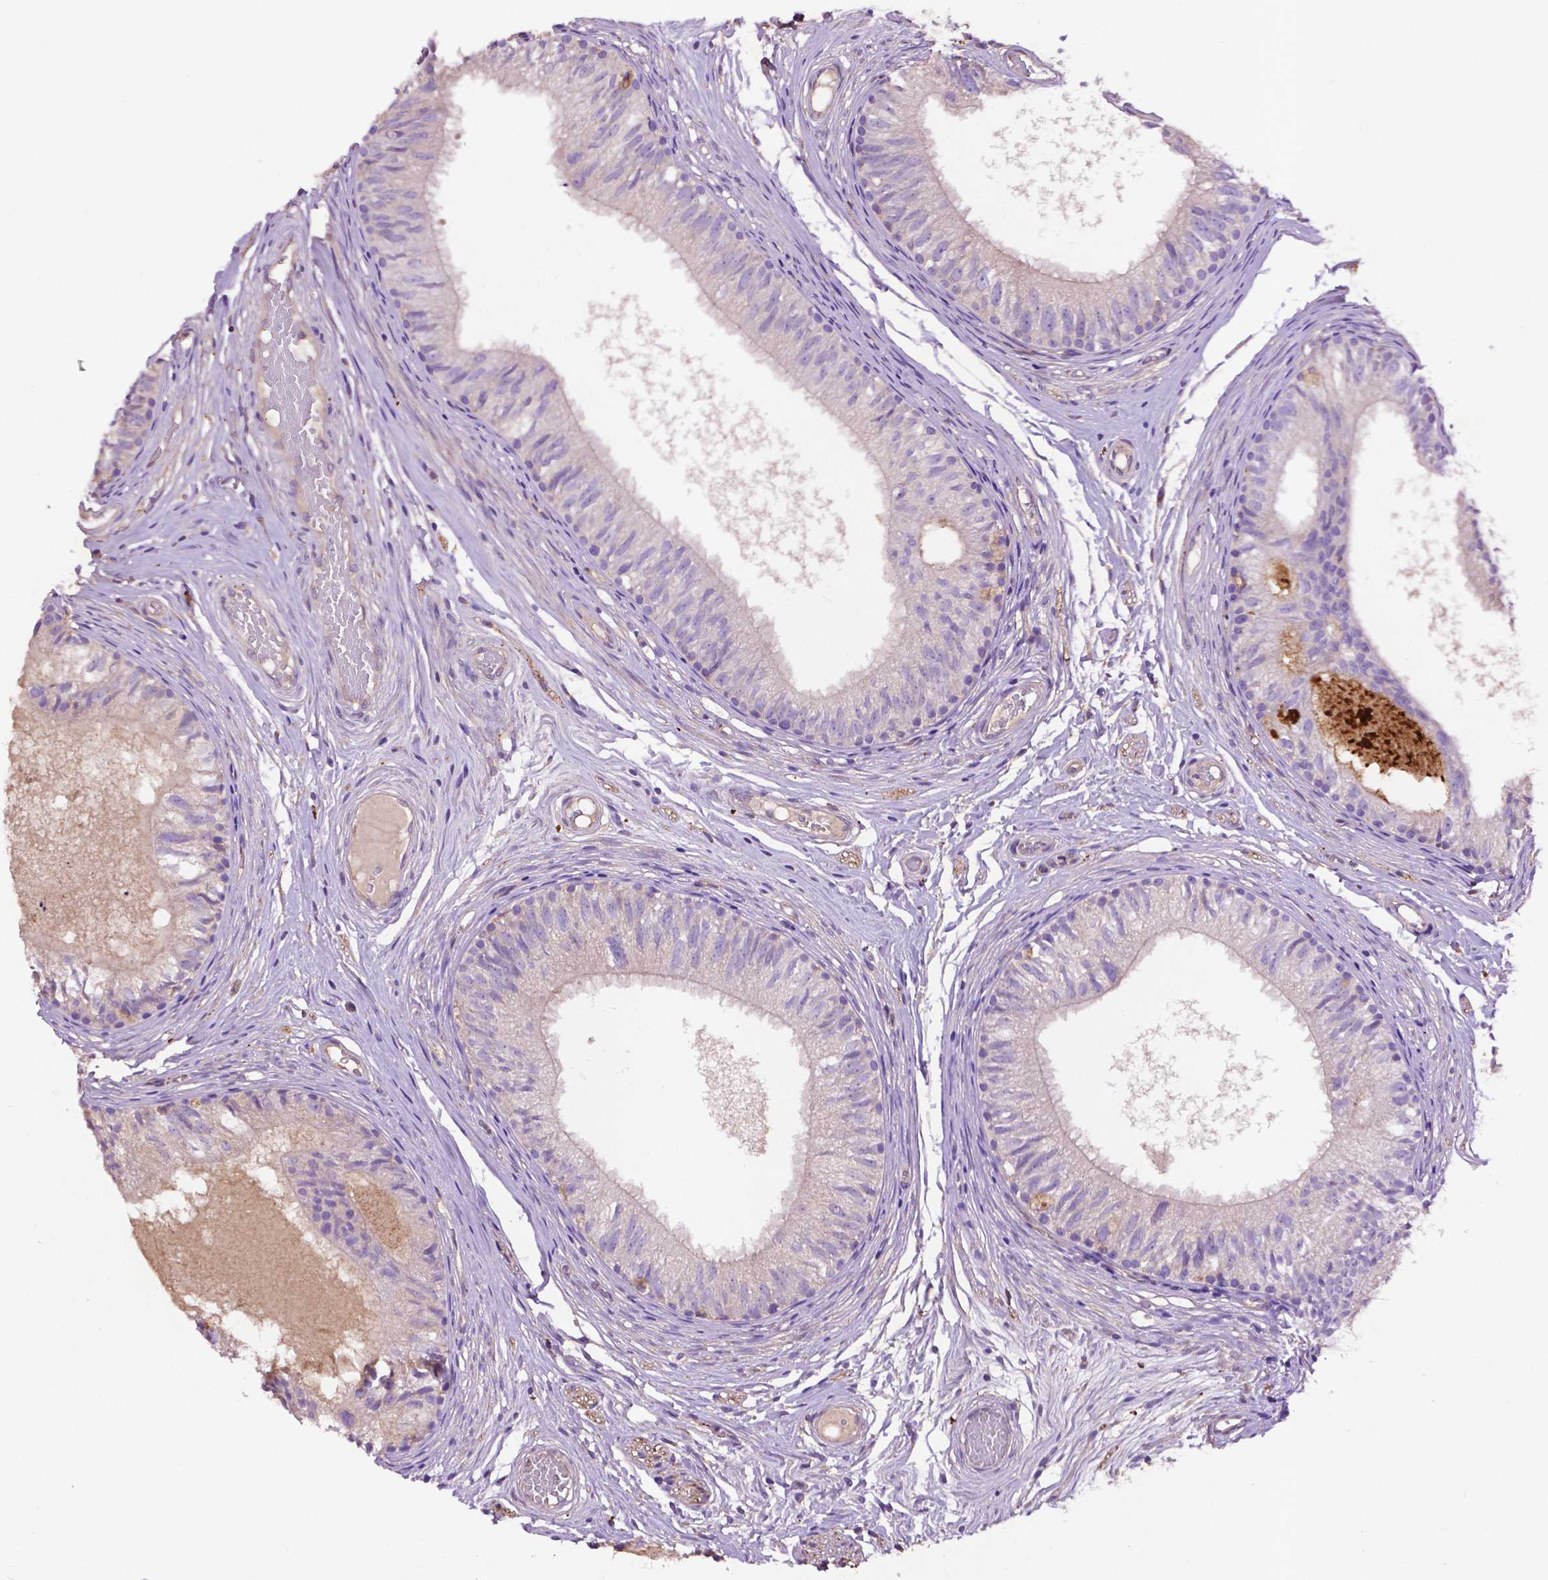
{"staining": {"intensity": "negative", "quantity": "none", "location": "none"}, "tissue": "epididymis", "cell_type": "Glandular cells", "image_type": "normal", "snomed": [{"axis": "morphology", "description": "Normal tissue, NOS"}, {"axis": "topography", "description": "Epididymis"}], "caption": "Human epididymis stained for a protein using immunohistochemistry reveals no positivity in glandular cells.", "gene": "GDPD5", "patient": {"sex": "male", "age": 29}}